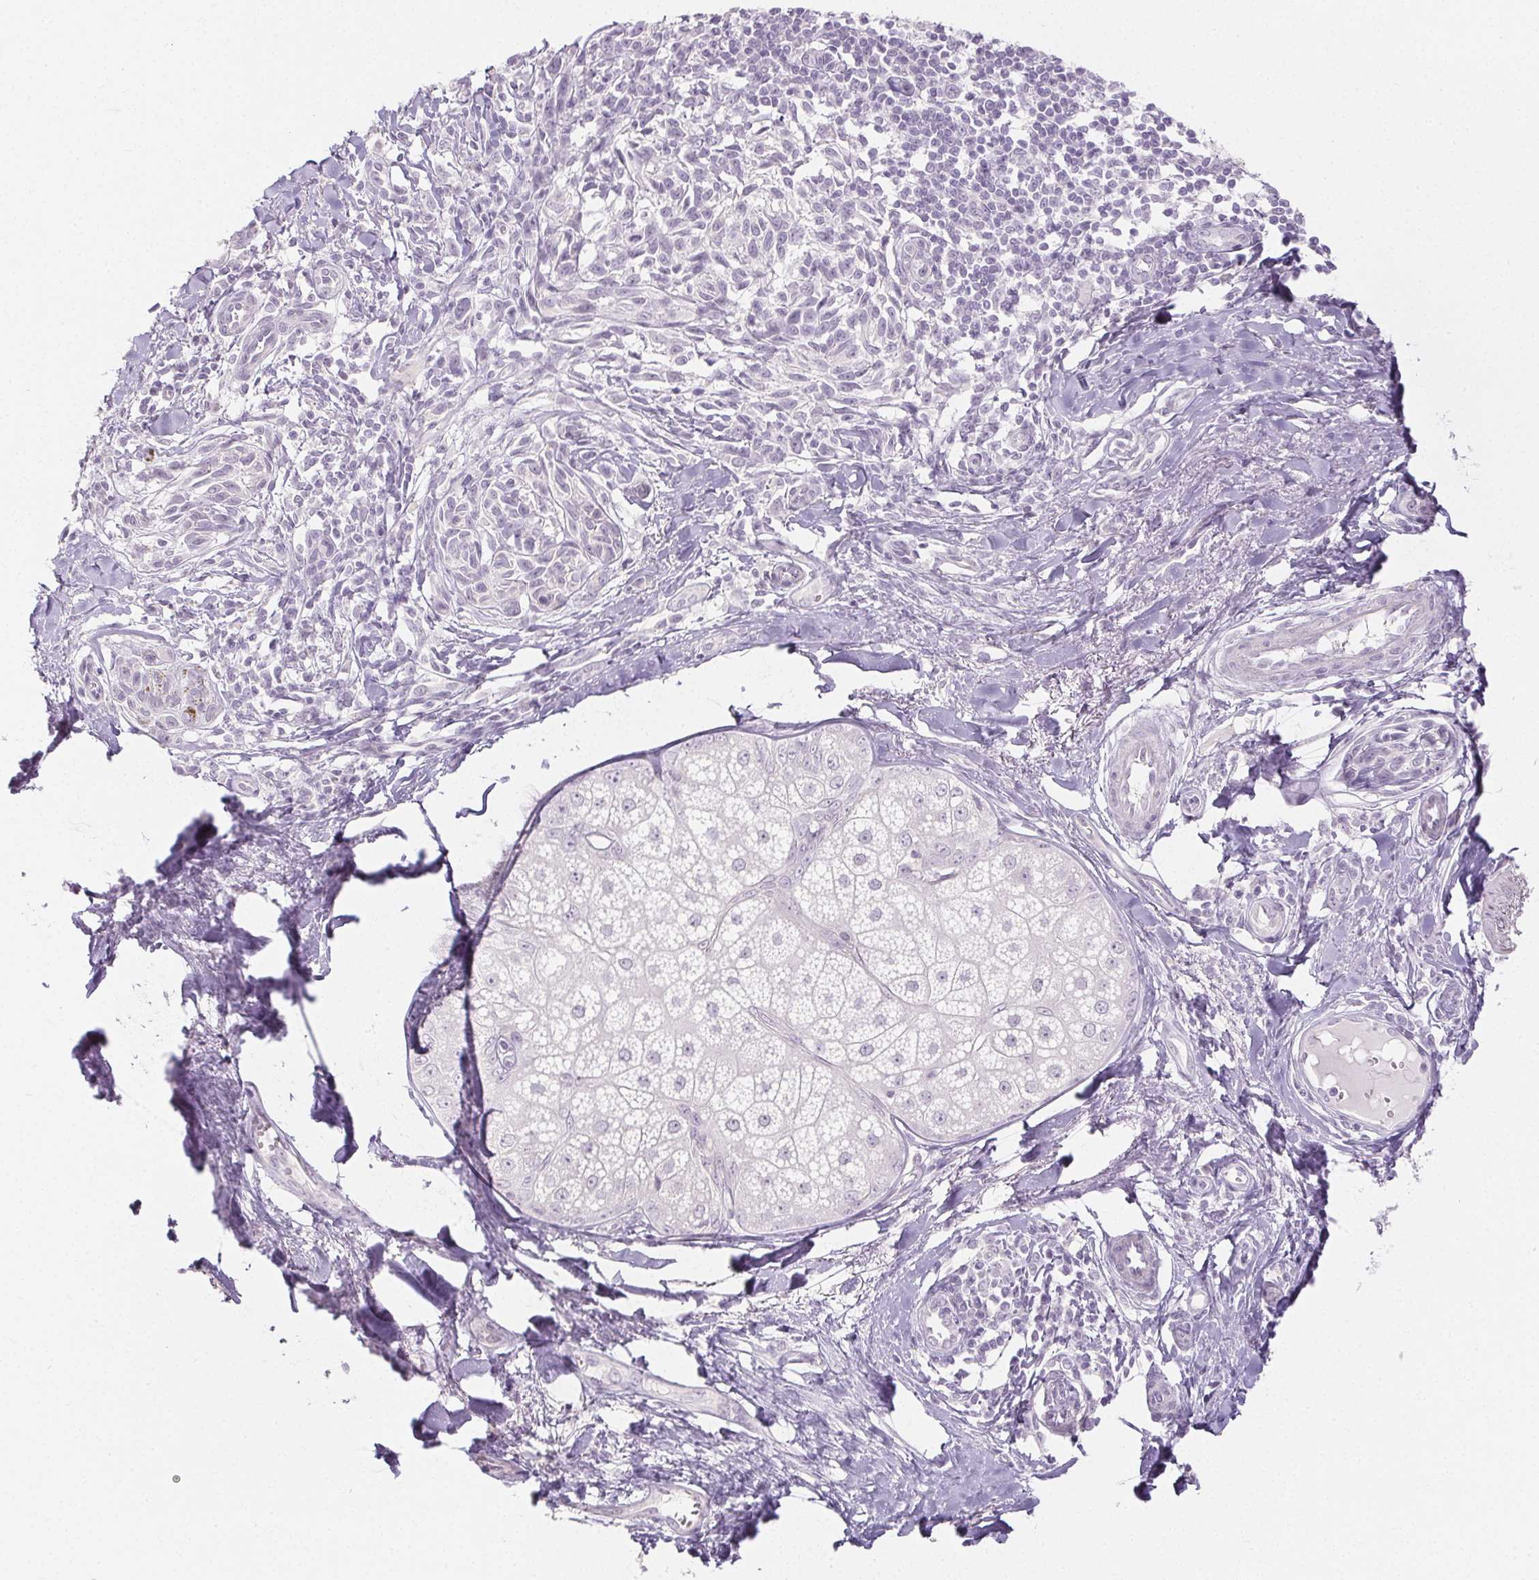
{"staining": {"intensity": "negative", "quantity": "none", "location": "none"}, "tissue": "melanoma", "cell_type": "Tumor cells", "image_type": "cancer", "snomed": [{"axis": "morphology", "description": "Malignant melanoma, NOS"}, {"axis": "topography", "description": "Skin"}], "caption": "Immunohistochemistry (IHC) histopathology image of neoplastic tissue: human melanoma stained with DAB reveals no significant protein positivity in tumor cells.", "gene": "PI3", "patient": {"sex": "female", "age": 86}}